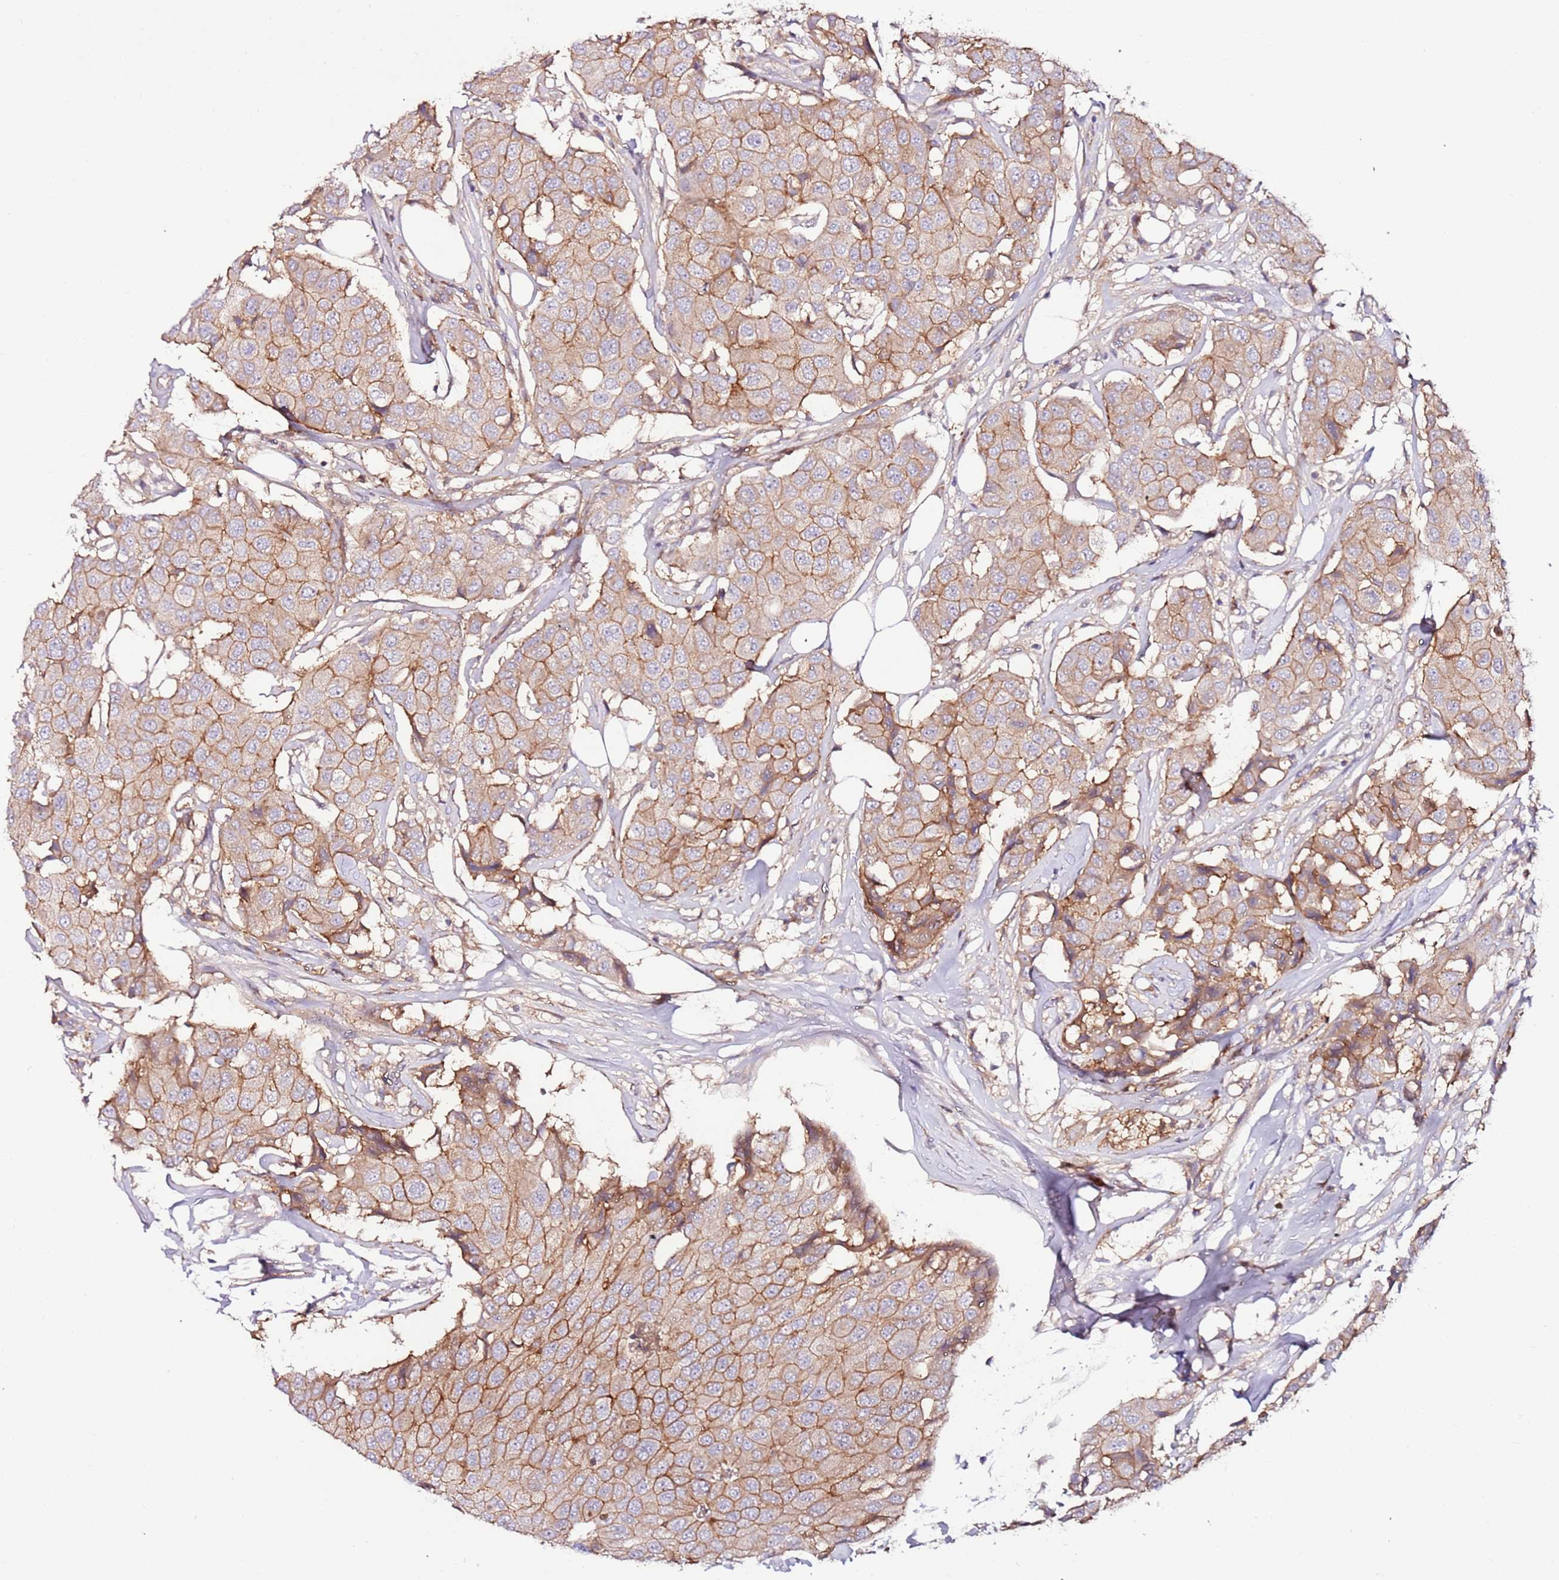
{"staining": {"intensity": "moderate", "quantity": ">75%", "location": "cytoplasmic/membranous"}, "tissue": "breast cancer", "cell_type": "Tumor cells", "image_type": "cancer", "snomed": [{"axis": "morphology", "description": "Duct carcinoma"}, {"axis": "topography", "description": "Breast"}], "caption": "The immunohistochemical stain shows moderate cytoplasmic/membranous expression in tumor cells of breast cancer tissue. The staining was performed using DAB (3,3'-diaminobenzidine) to visualize the protein expression in brown, while the nuclei were stained in blue with hematoxylin (Magnification: 20x).", "gene": "FLVCR1", "patient": {"sex": "female", "age": 80}}